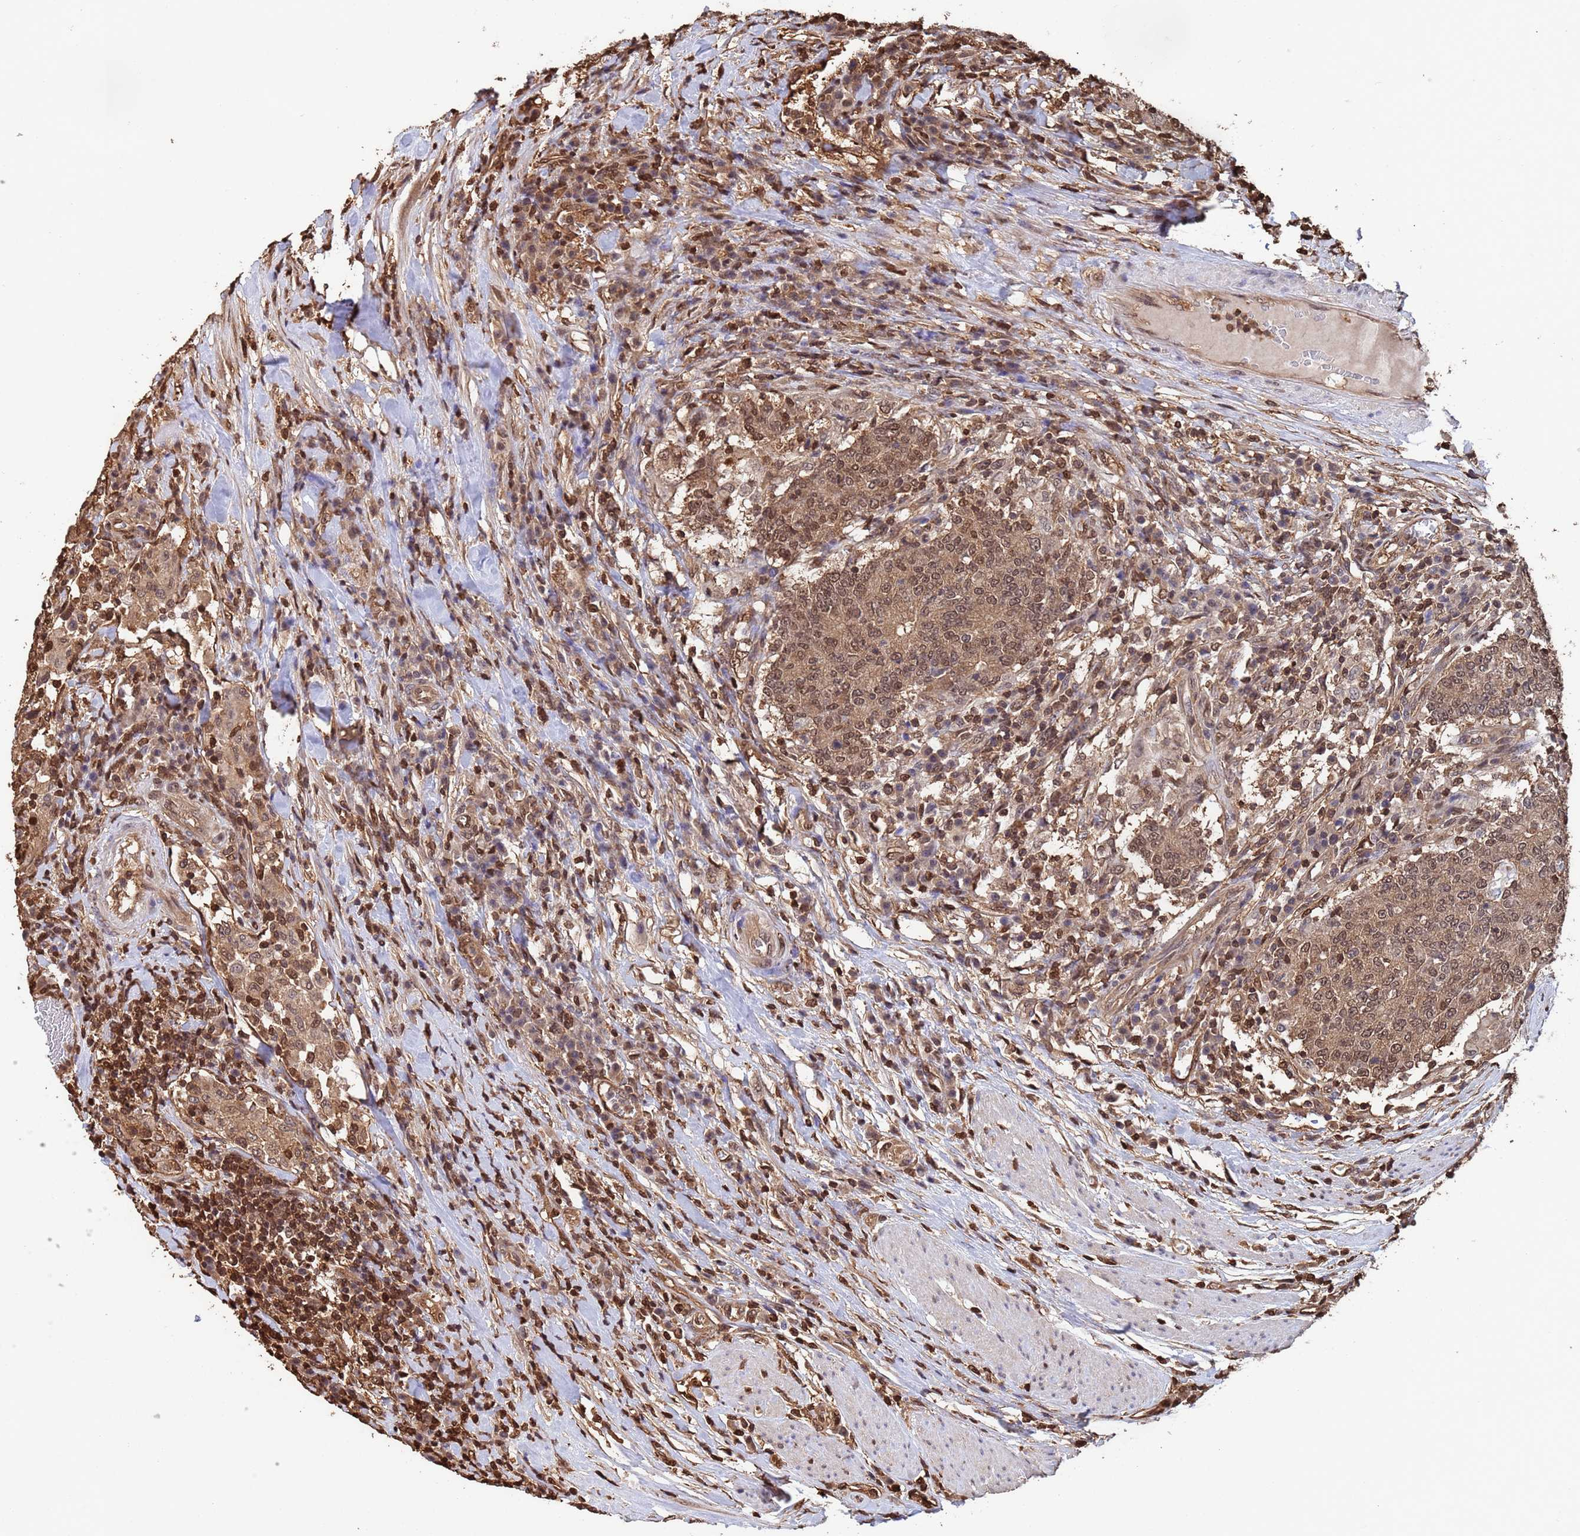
{"staining": {"intensity": "moderate", "quantity": ">75%", "location": "cytoplasmic/membranous,nuclear"}, "tissue": "colorectal cancer", "cell_type": "Tumor cells", "image_type": "cancer", "snomed": [{"axis": "morphology", "description": "Adenocarcinoma, NOS"}, {"axis": "topography", "description": "Colon"}], "caption": "This is a histology image of immunohistochemistry staining of colorectal adenocarcinoma, which shows moderate staining in the cytoplasmic/membranous and nuclear of tumor cells.", "gene": "SUMO4", "patient": {"sex": "female", "age": 75}}